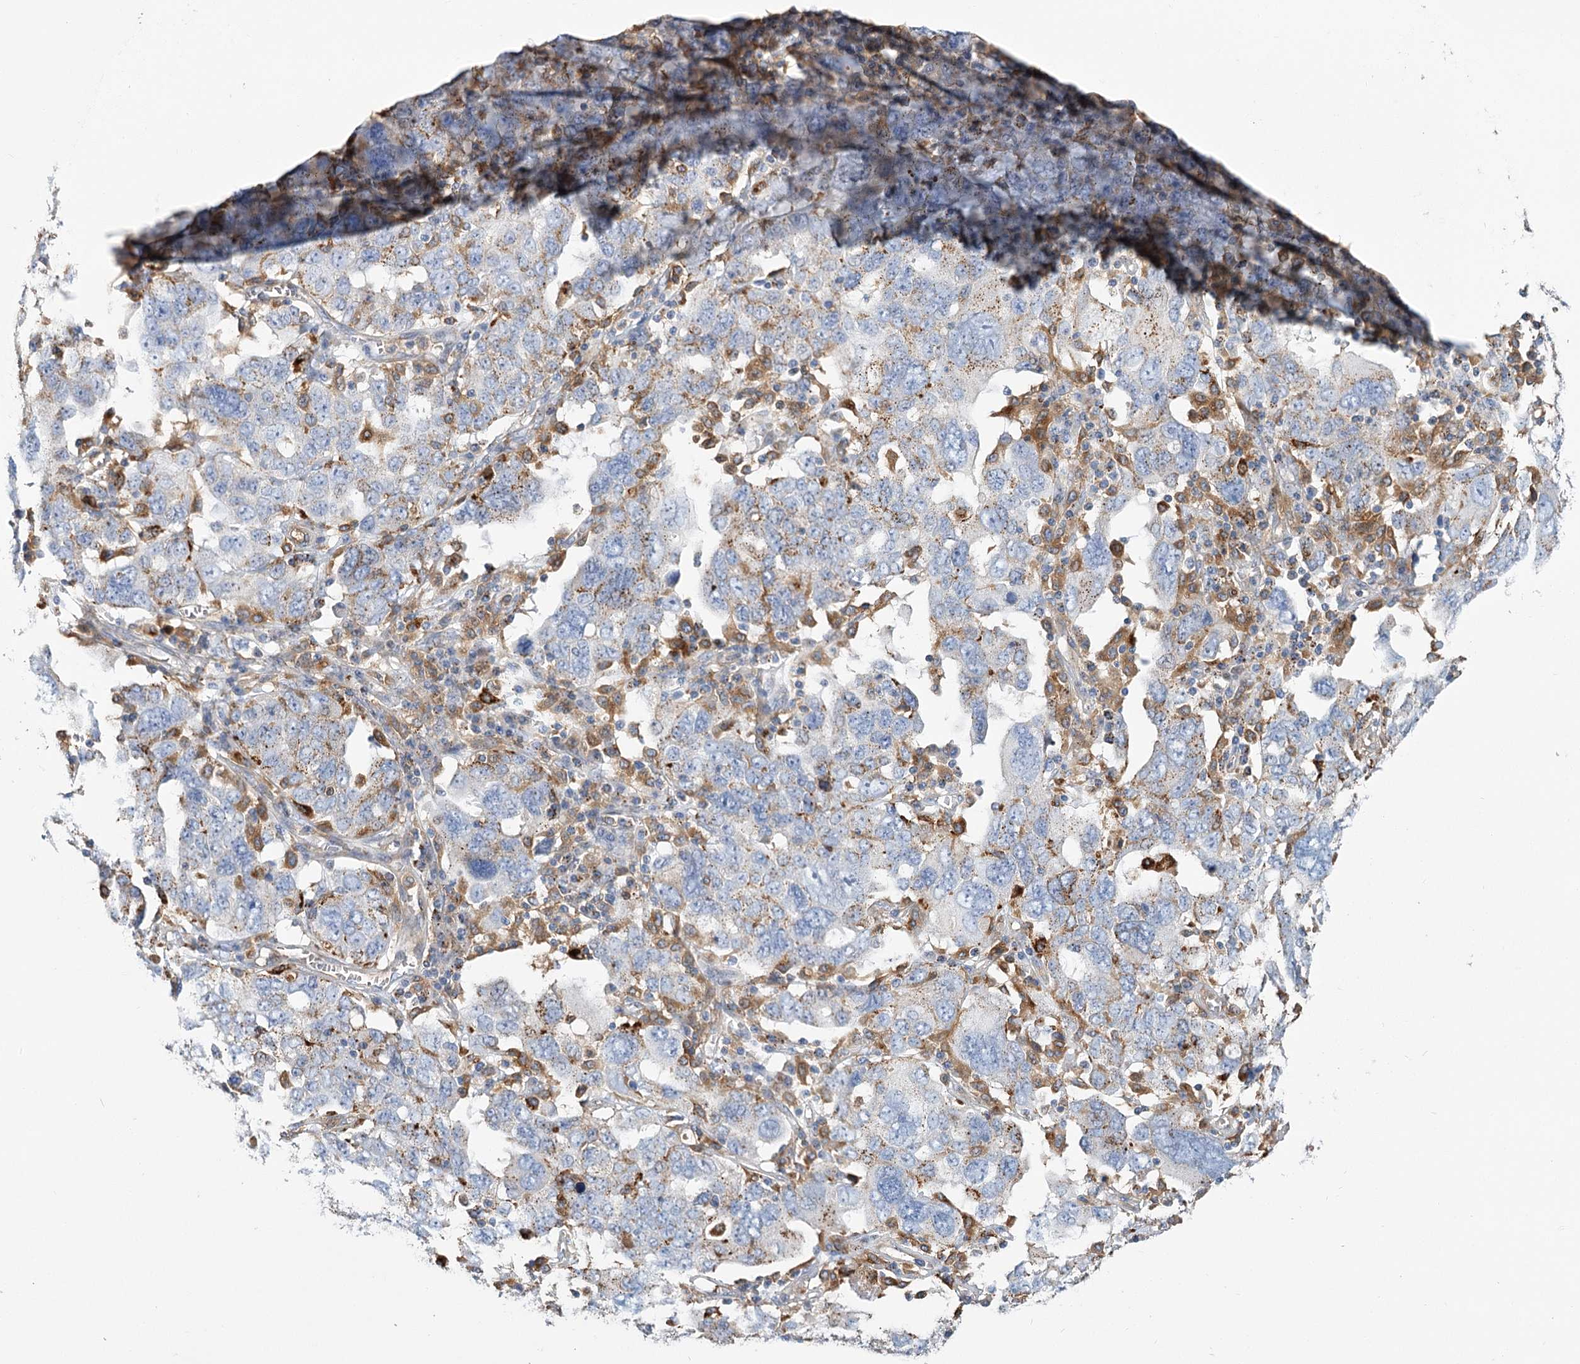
{"staining": {"intensity": "weak", "quantity": "25%-75%", "location": "cytoplasmic/membranous"}, "tissue": "ovarian cancer", "cell_type": "Tumor cells", "image_type": "cancer", "snomed": [{"axis": "morphology", "description": "Carcinoma, endometroid"}, {"axis": "topography", "description": "Ovary"}], "caption": "This histopathology image exhibits ovarian cancer stained with immunohistochemistry (IHC) to label a protein in brown. The cytoplasmic/membranous of tumor cells show weak positivity for the protein. Nuclei are counter-stained blue.", "gene": "GUSB", "patient": {"sex": "female", "age": 62}}